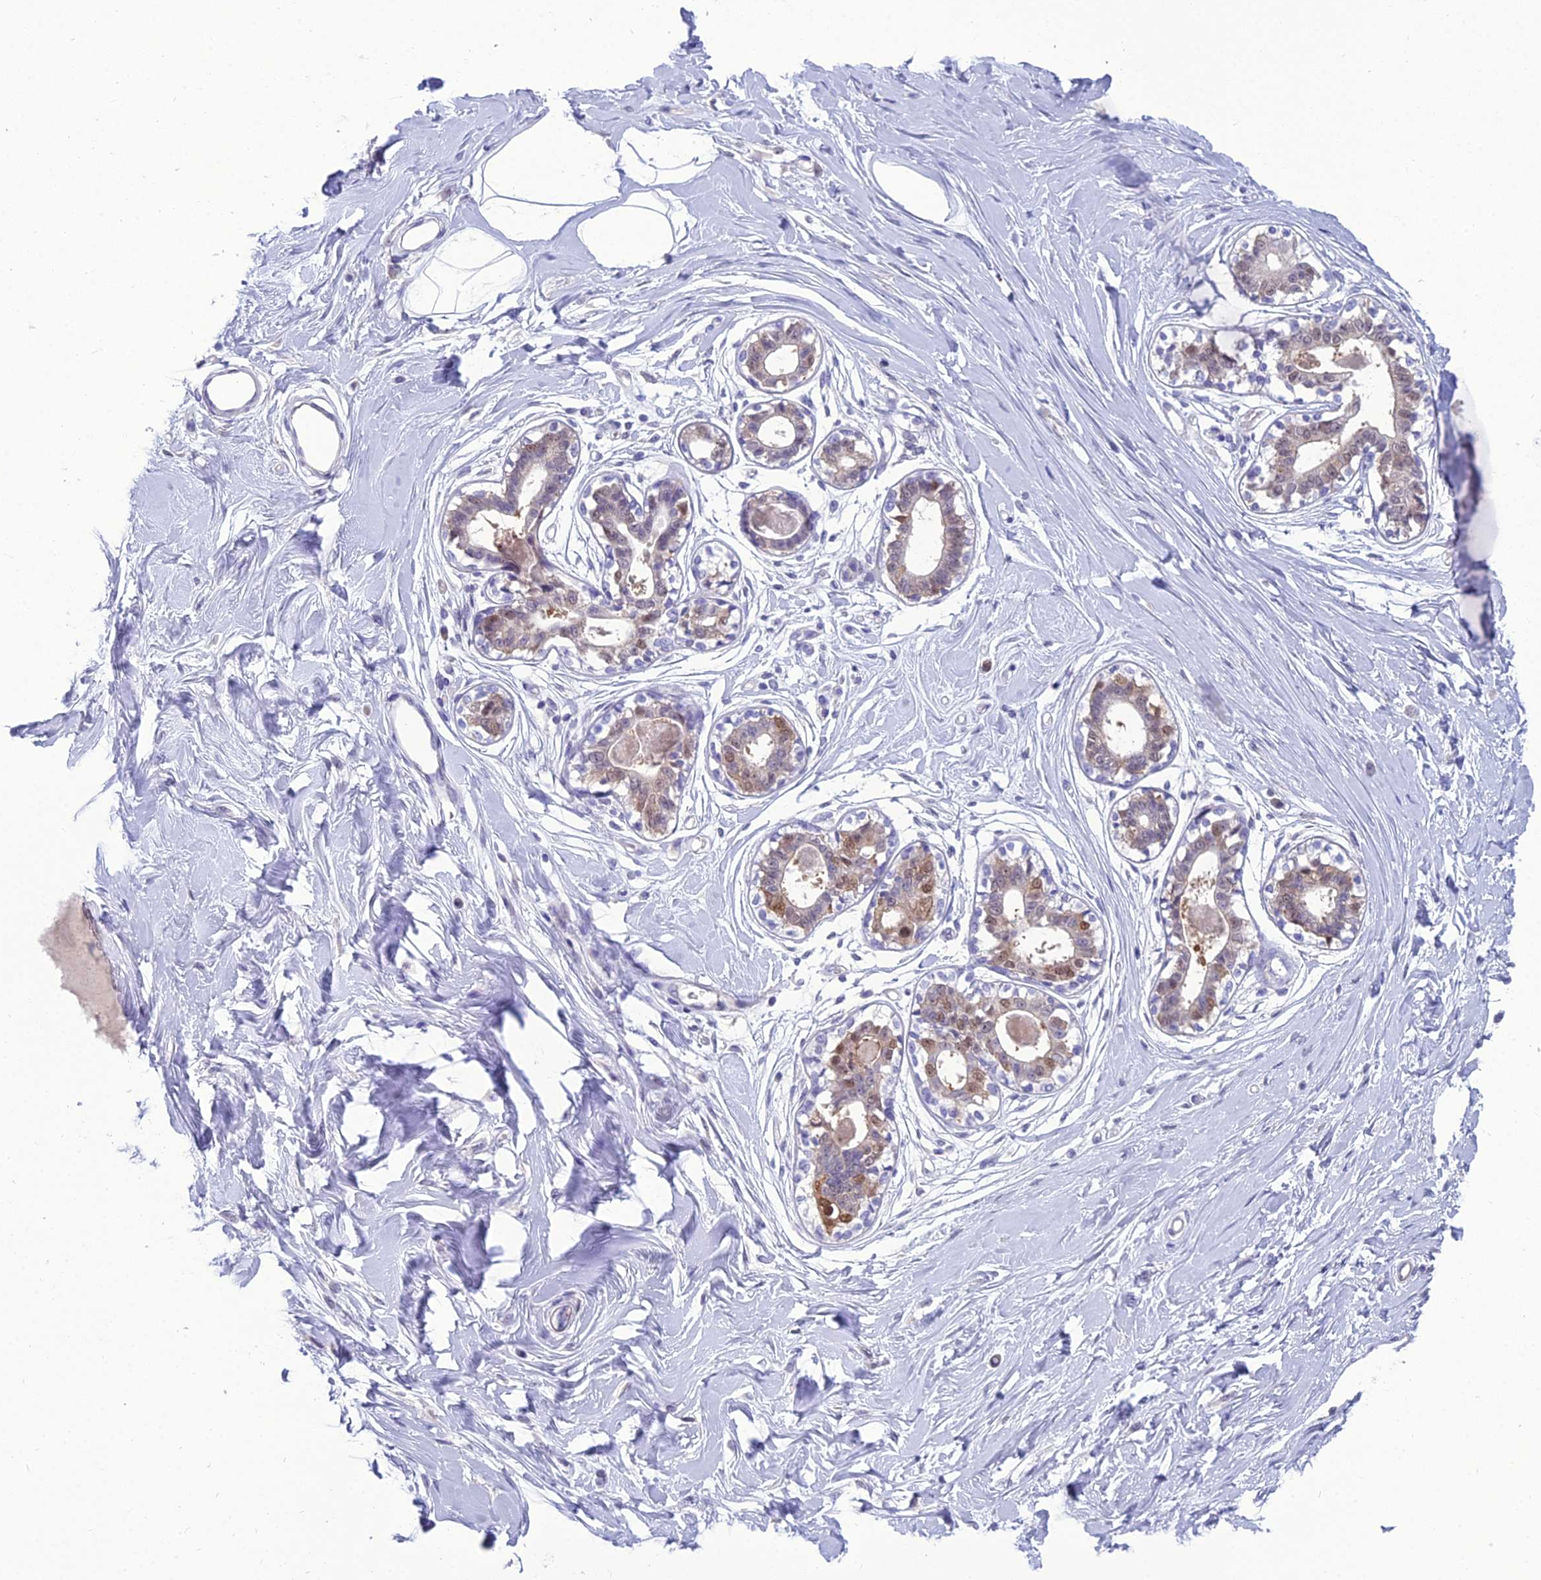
{"staining": {"intensity": "negative", "quantity": "none", "location": "none"}, "tissue": "breast", "cell_type": "Adipocytes", "image_type": "normal", "snomed": [{"axis": "morphology", "description": "Normal tissue, NOS"}, {"axis": "topography", "description": "Breast"}], "caption": "Adipocytes are negative for protein expression in unremarkable human breast. Brightfield microscopy of IHC stained with DAB (3,3'-diaminobenzidine) (brown) and hematoxylin (blue), captured at high magnification.", "gene": "GNPNAT1", "patient": {"sex": "female", "age": 45}}